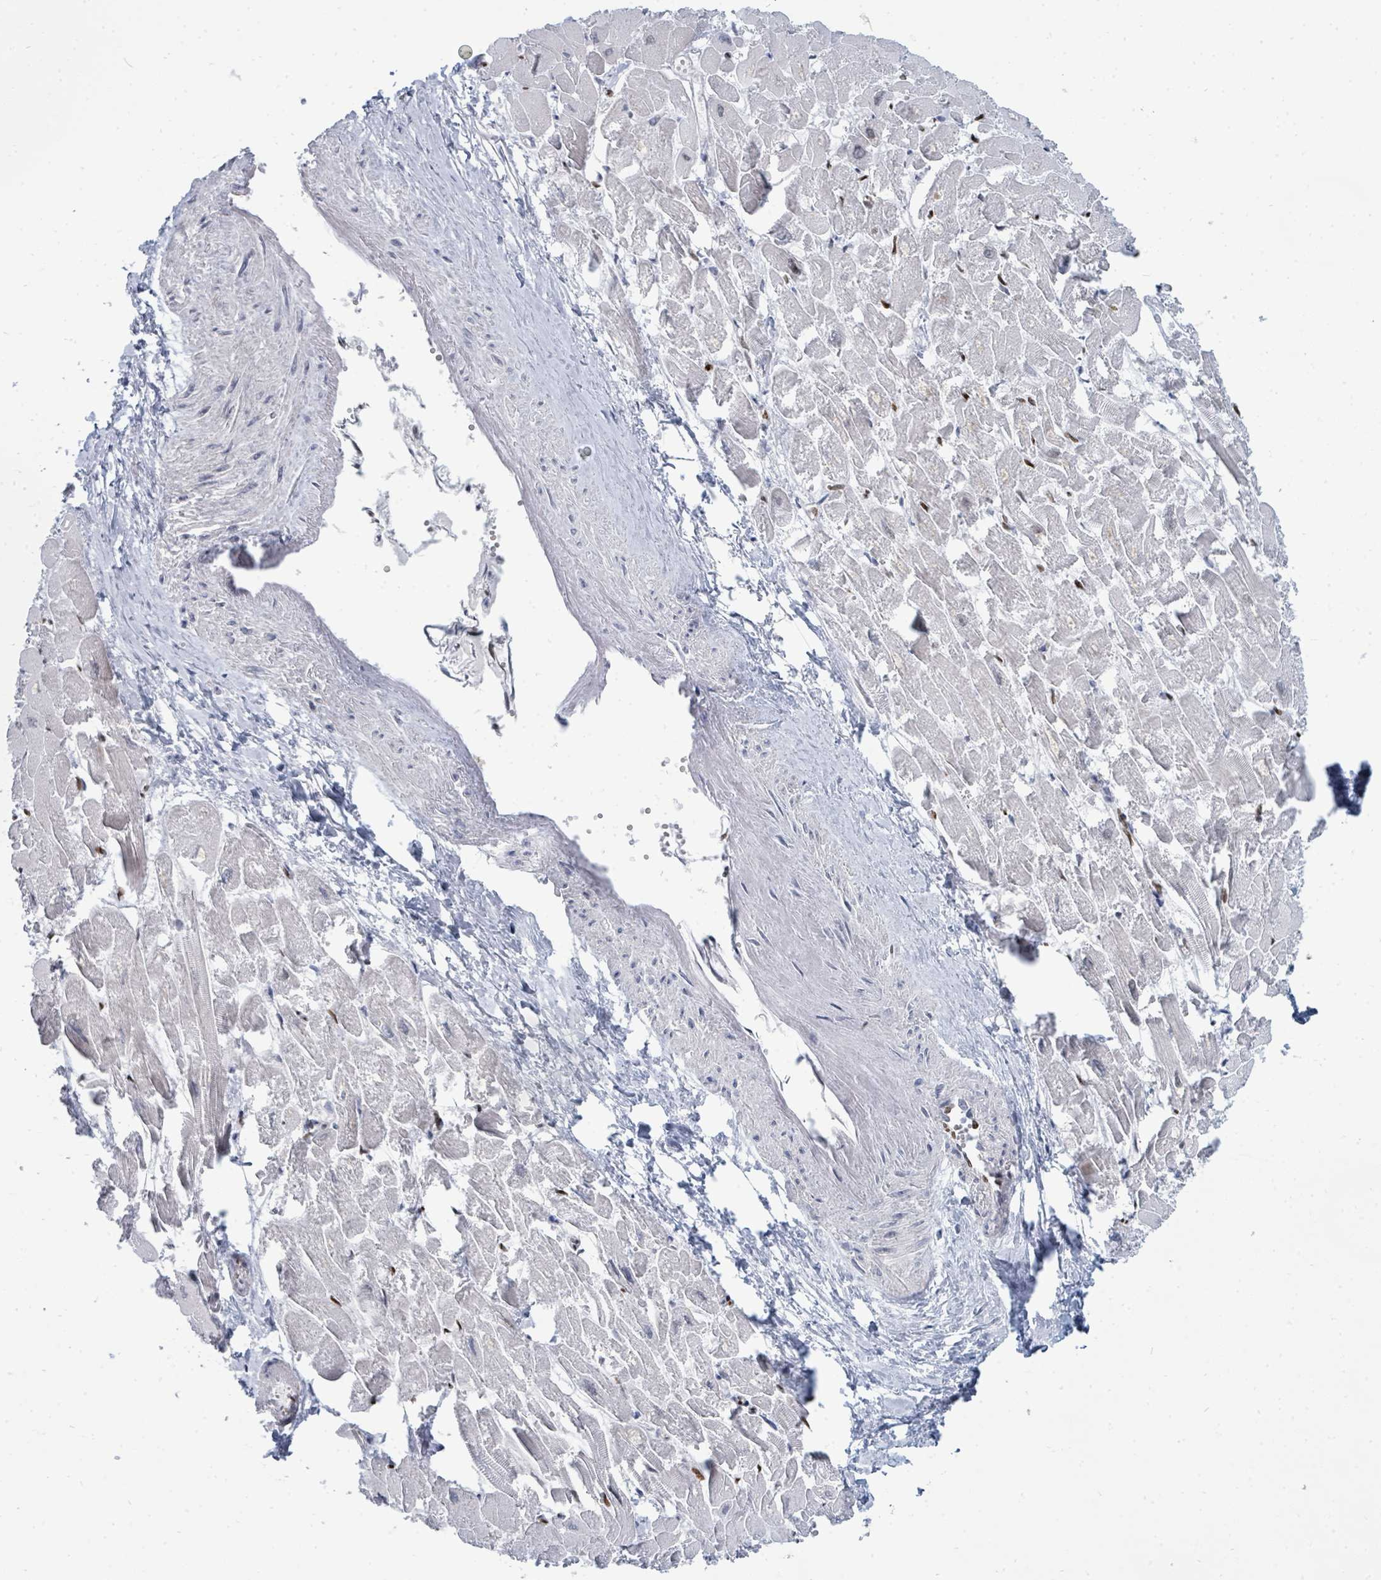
{"staining": {"intensity": "negative", "quantity": "none", "location": "none"}, "tissue": "heart muscle", "cell_type": "Cardiomyocytes", "image_type": "normal", "snomed": [{"axis": "morphology", "description": "Normal tissue, NOS"}, {"axis": "topography", "description": "Heart"}], "caption": "Immunohistochemistry histopathology image of normal heart muscle stained for a protein (brown), which shows no expression in cardiomyocytes. Brightfield microscopy of immunohistochemistry stained with DAB (brown) and hematoxylin (blue), captured at high magnification.", "gene": "SUMO2", "patient": {"sex": "male", "age": 54}}